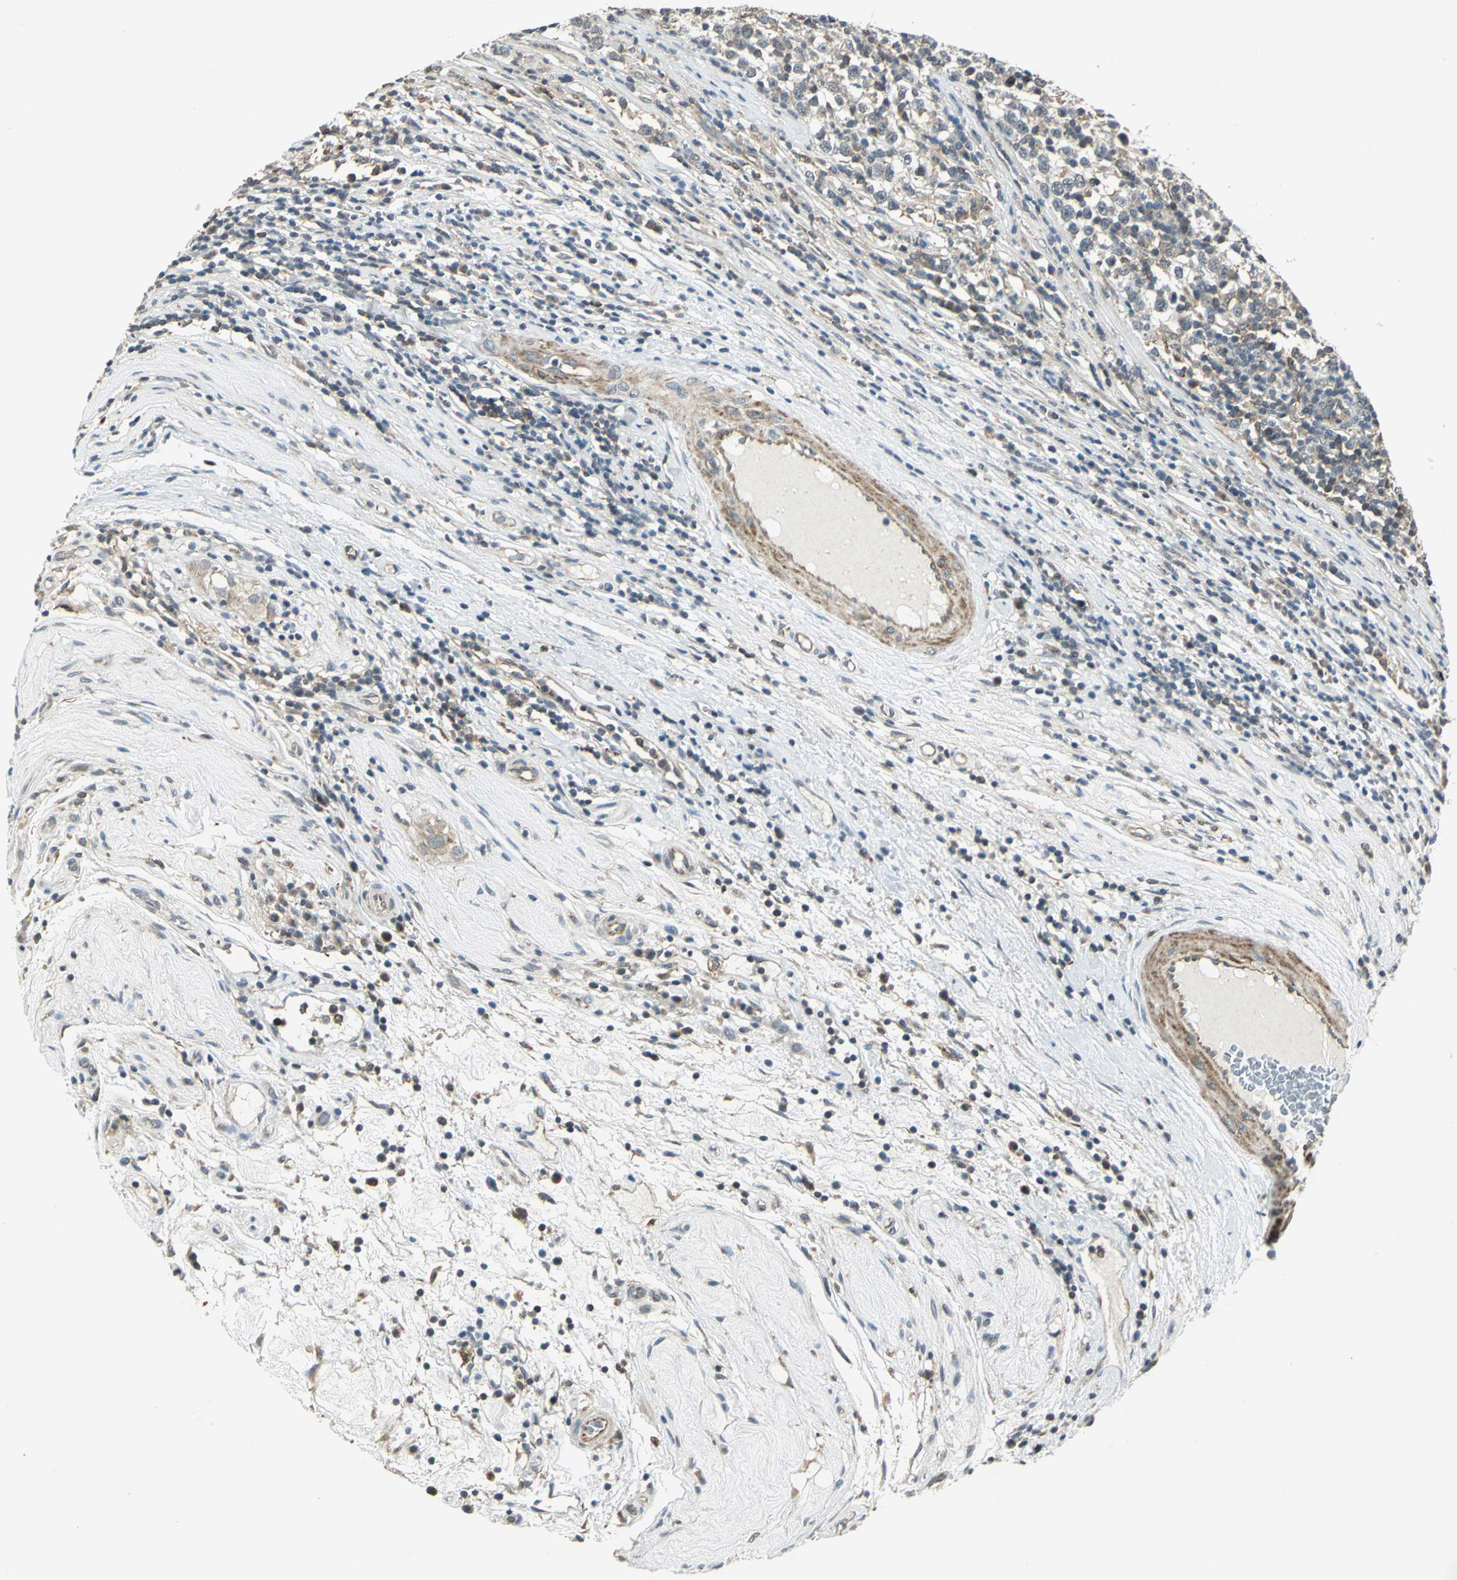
{"staining": {"intensity": "weak", "quantity": "25%-75%", "location": "cytoplasmic/membranous"}, "tissue": "testis cancer", "cell_type": "Tumor cells", "image_type": "cancer", "snomed": [{"axis": "morphology", "description": "Seminoma, NOS"}, {"axis": "topography", "description": "Testis"}], "caption": "Testis seminoma stained with a brown dye shows weak cytoplasmic/membranous positive positivity in about 25%-75% of tumor cells.", "gene": "PLAGL2", "patient": {"sex": "male", "age": 43}}